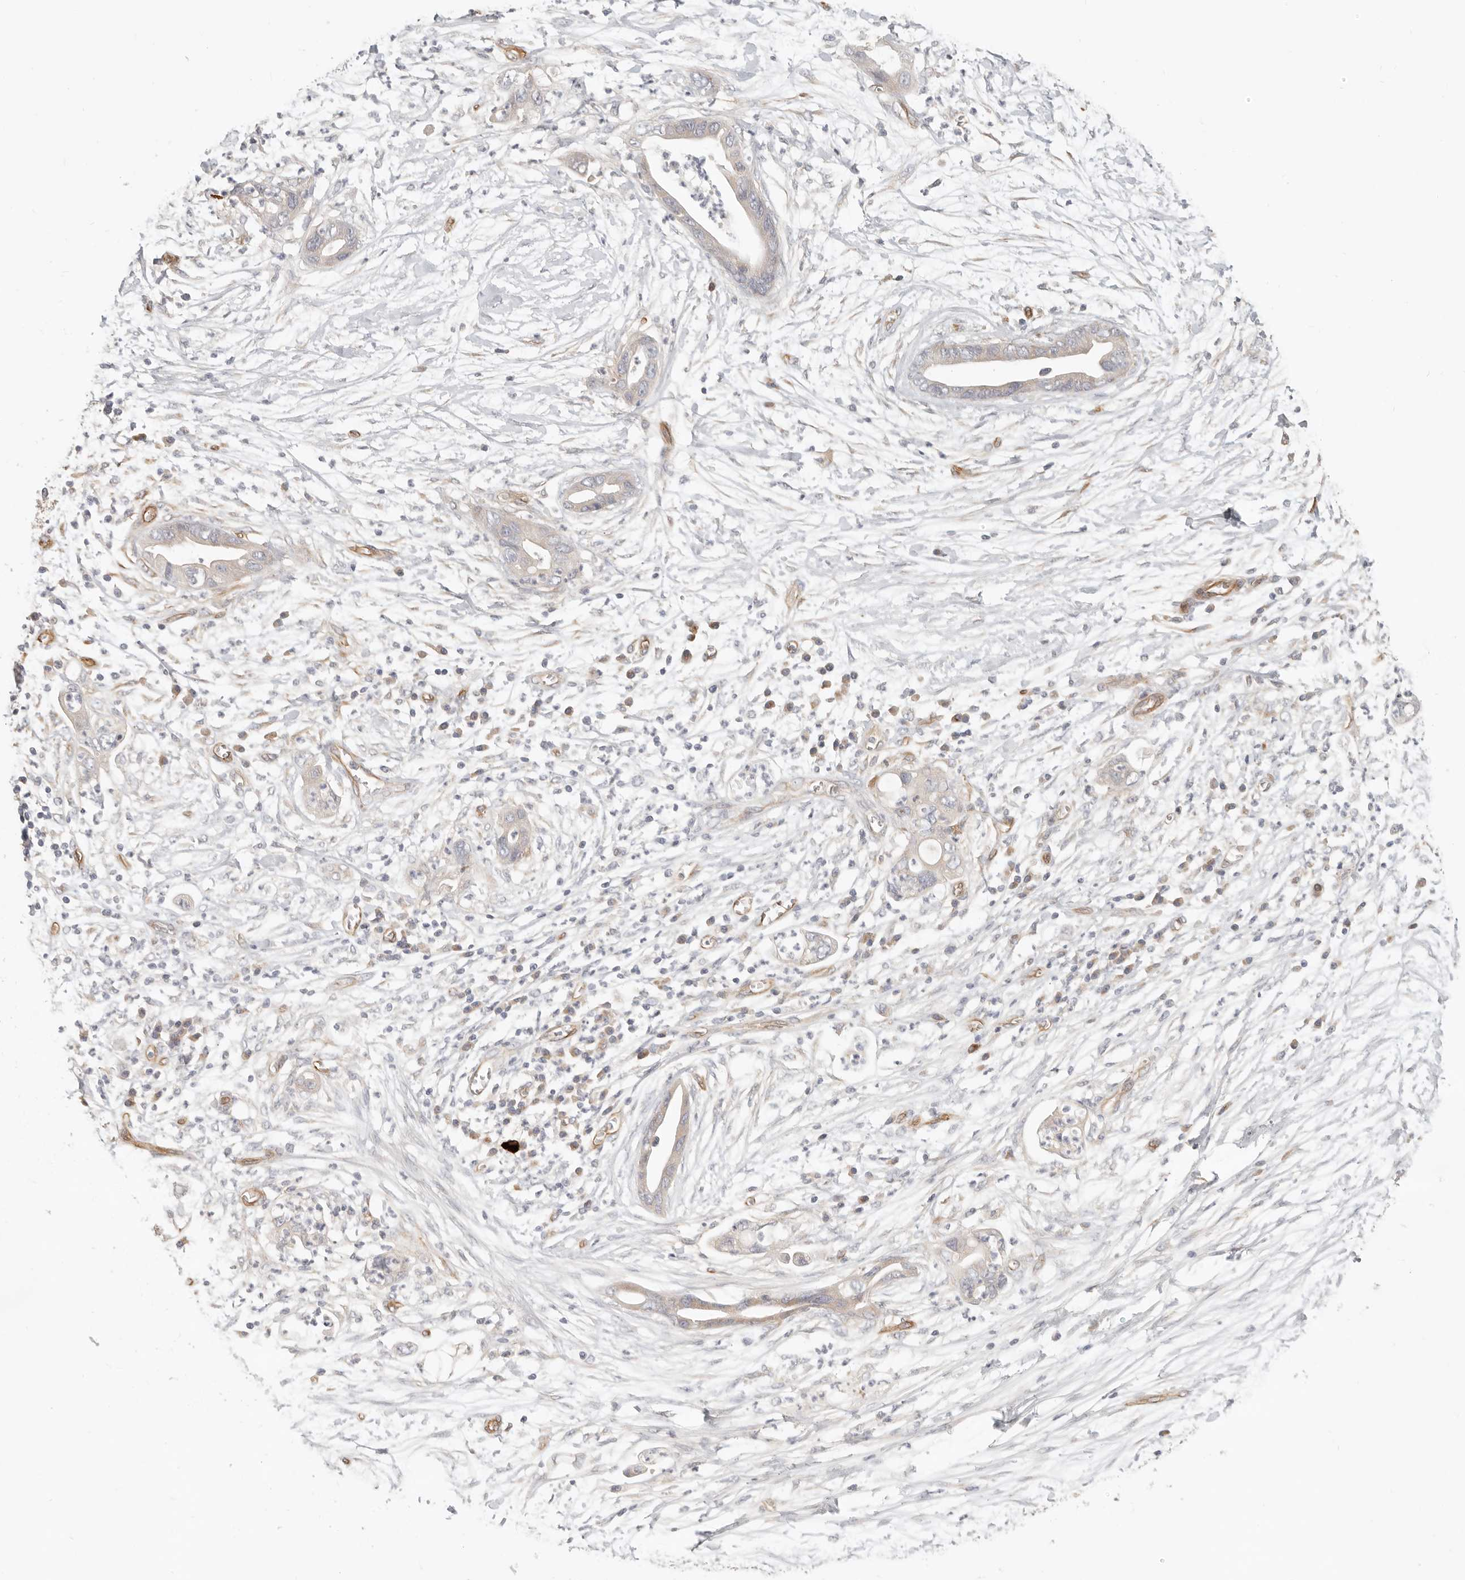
{"staining": {"intensity": "negative", "quantity": "none", "location": "none"}, "tissue": "pancreatic cancer", "cell_type": "Tumor cells", "image_type": "cancer", "snomed": [{"axis": "morphology", "description": "Adenocarcinoma, NOS"}, {"axis": "topography", "description": "Pancreas"}], "caption": "There is no significant positivity in tumor cells of pancreatic cancer (adenocarcinoma).", "gene": "SPRING1", "patient": {"sex": "male", "age": 75}}